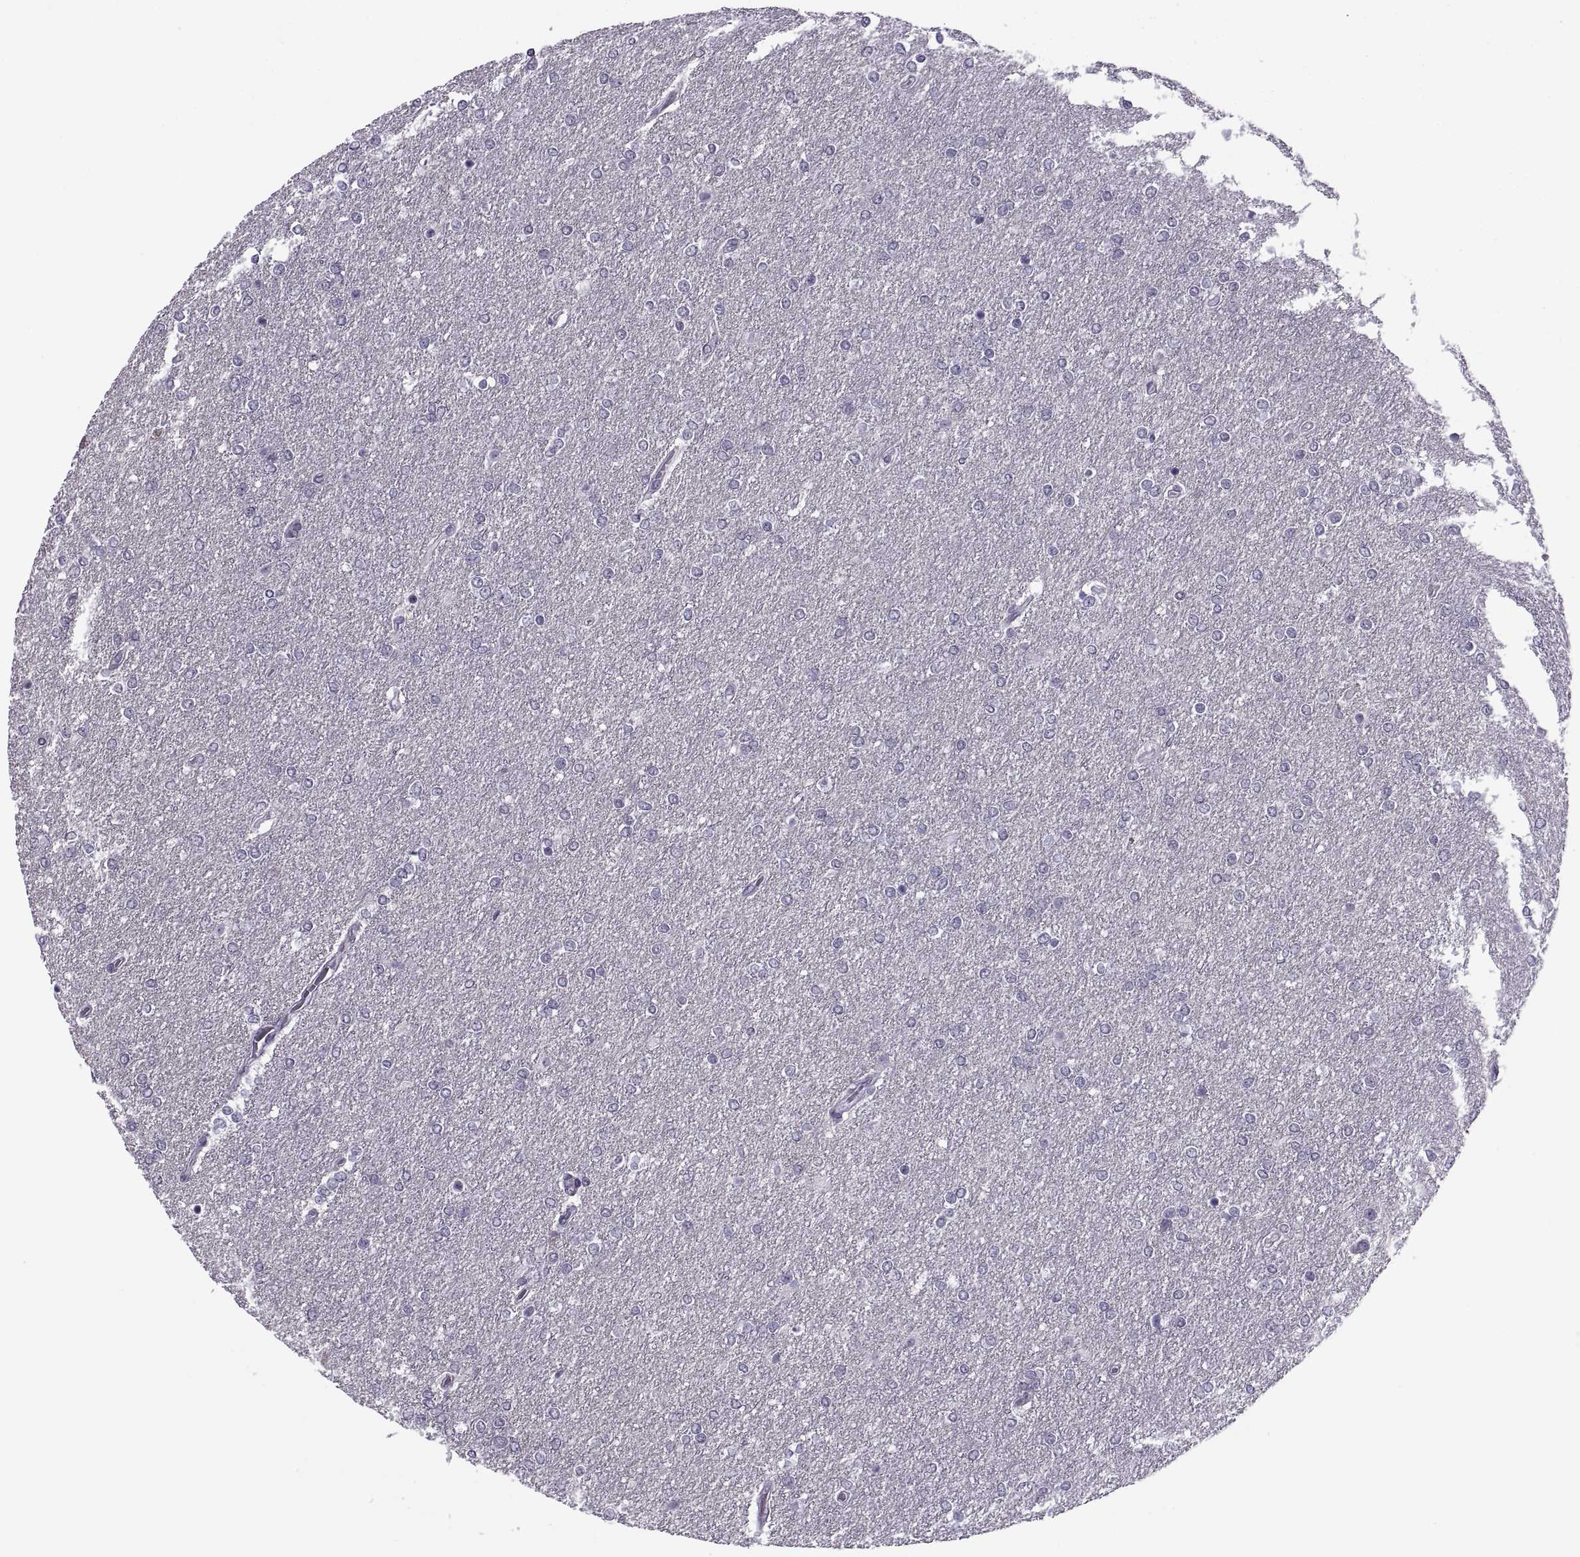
{"staining": {"intensity": "negative", "quantity": "none", "location": "none"}, "tissue": "glioma", "cell_type": "Tumor cells", "image_type": "cancer", "snomed": [{"axis": "morphology", "description": "Glioma, malignant, High grade"}, {"axis": "topography", "description": "Brain"}], "caption": "Glioma was stained to show a protein in brown. There is no significant positivity in tumor cells.", "gene": "TBC1D3G", "patient": {"sex": "female", "age": 61}}